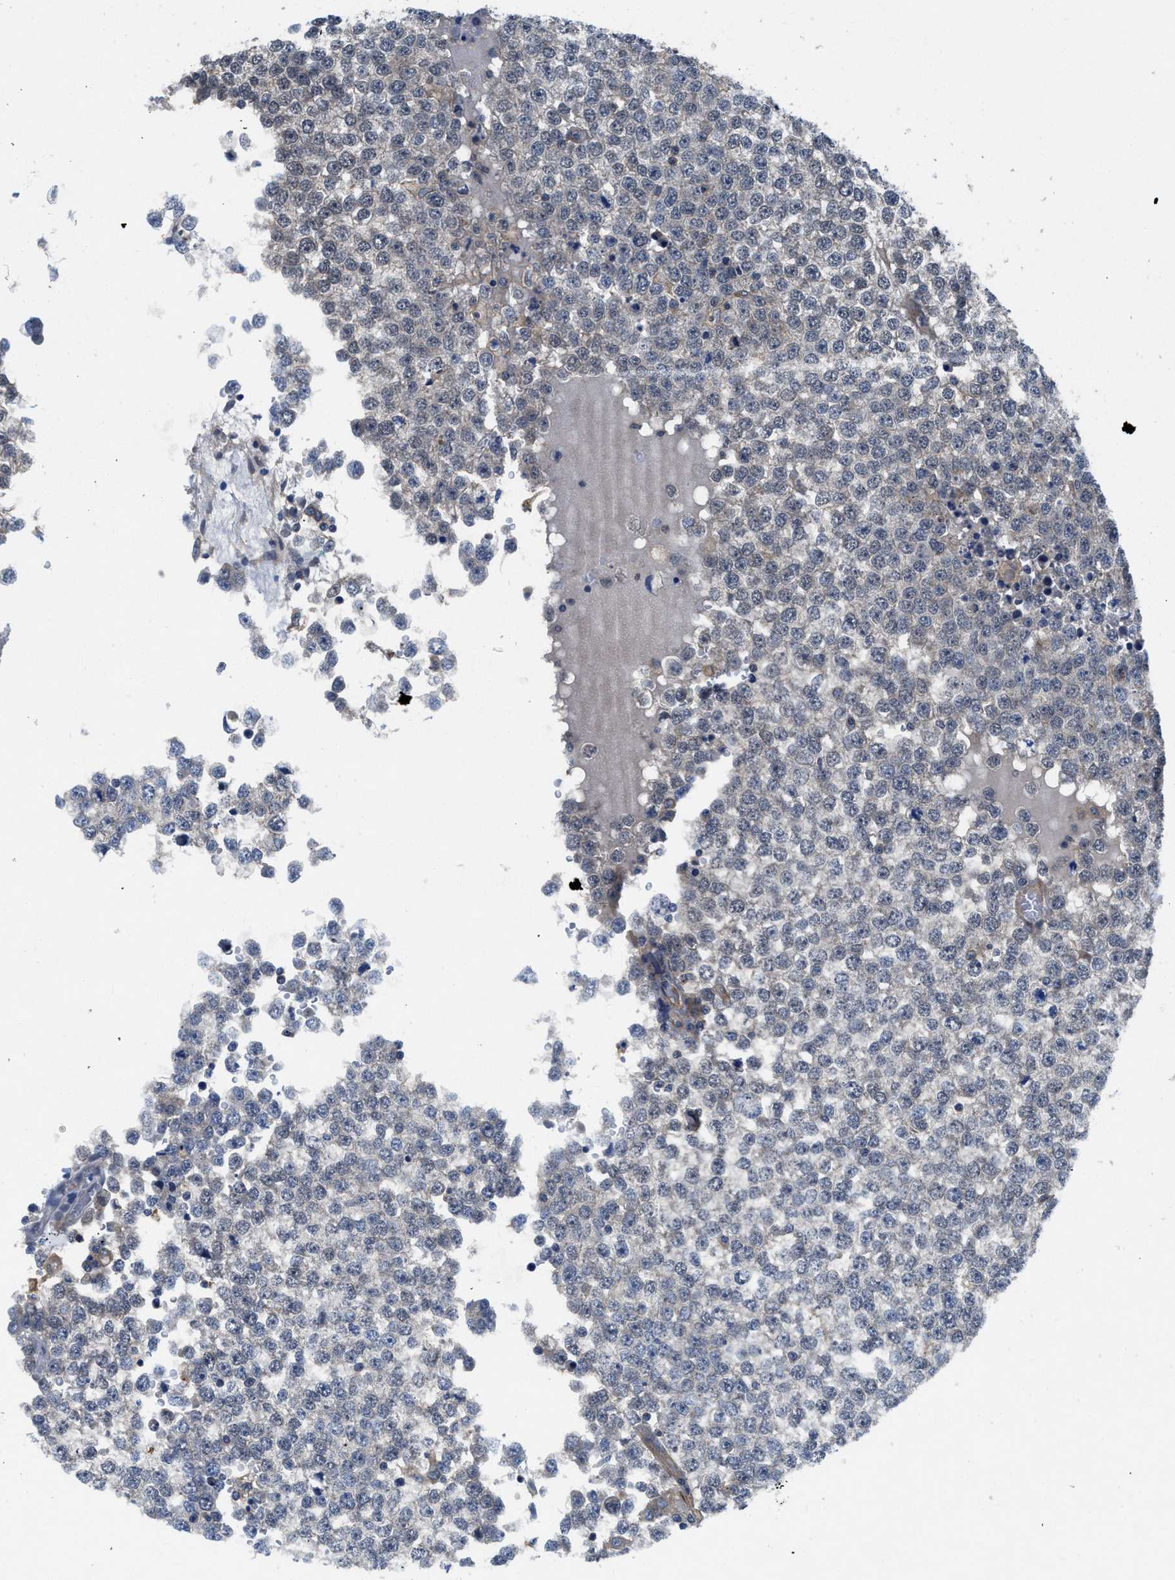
{"staining": {"intensity": "negative", "quantity": "none", "location": "none"}, "tissue": "testis cancer", "cell_type": "Tumor cells", "image_type": "cancer", "snomed": [{"axis": "morphology", "description": "Seminoma, NOS"}, {"axis": "topography", "description": "Testis"}], "caption": "High power microscopy photomicrograph of an IHC micrograph of testis cancer (seminoma), revealing no significant positivity in tumor cells.", "gene": "PANX1", "patient": {"sex": "male", "age": 65}}